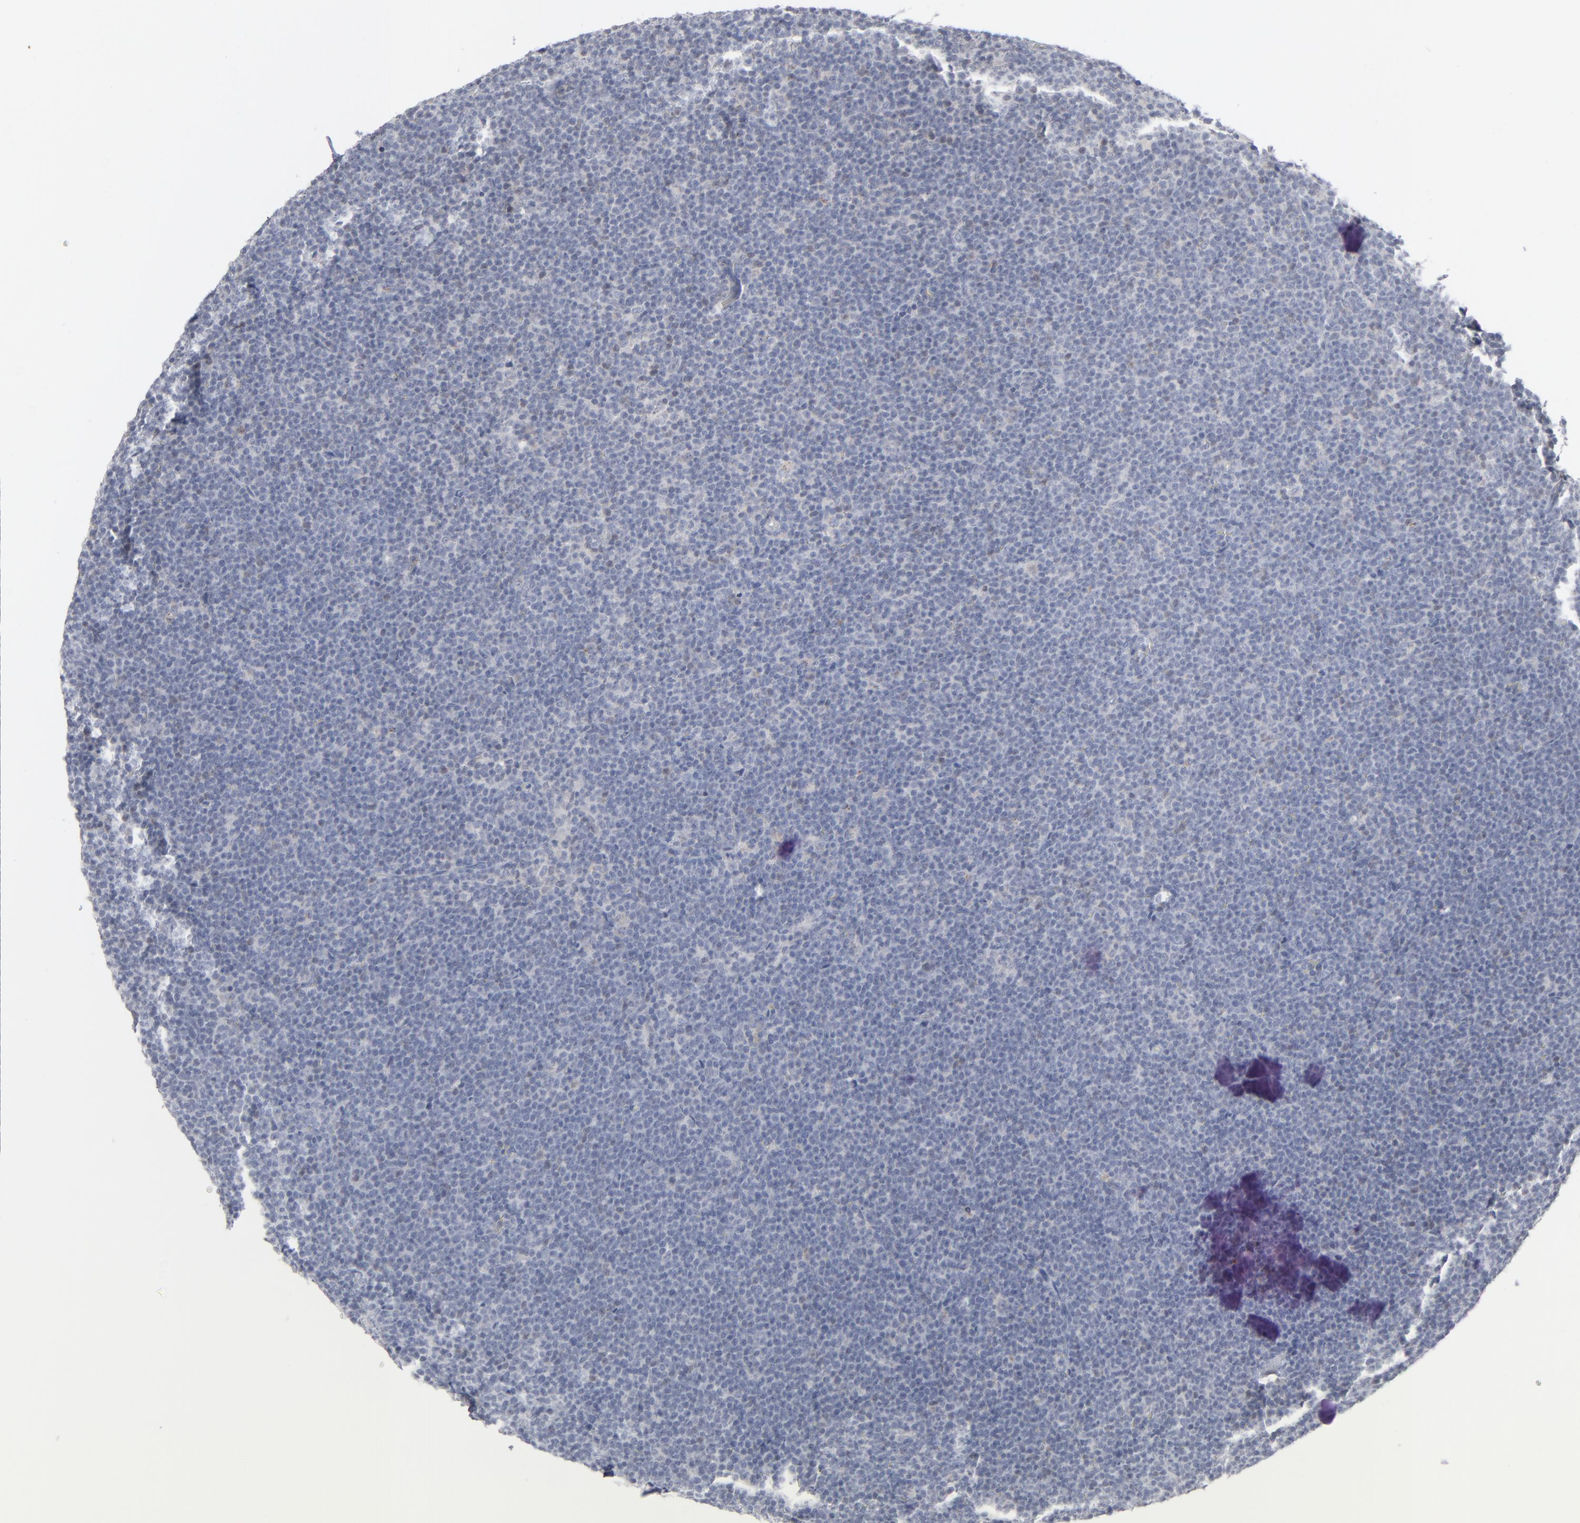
{"staining": {"intensity": "negative", "quantity": "none", "location": "none"}, "tissue": "lymphoma", "cell_type": "Tumor cells", "image_type": "cancer", "snomed": [{"axis": "morphology", "description": "Malignant lymphoma, non-Hodgkin's type, High grade"}, {"axis": "topography", "description": "Lymph node"}], "caption": "Protein analysis of lymphoma displays no significant expression in tumor cells. The staining was performed using DAB to visualize the protein expression in brown, while the nuclei were stained in blue with hematoxylin (Magnification: 20x).", "gene": "POF1B", "patient": {"sex": "female", "age": 58}}